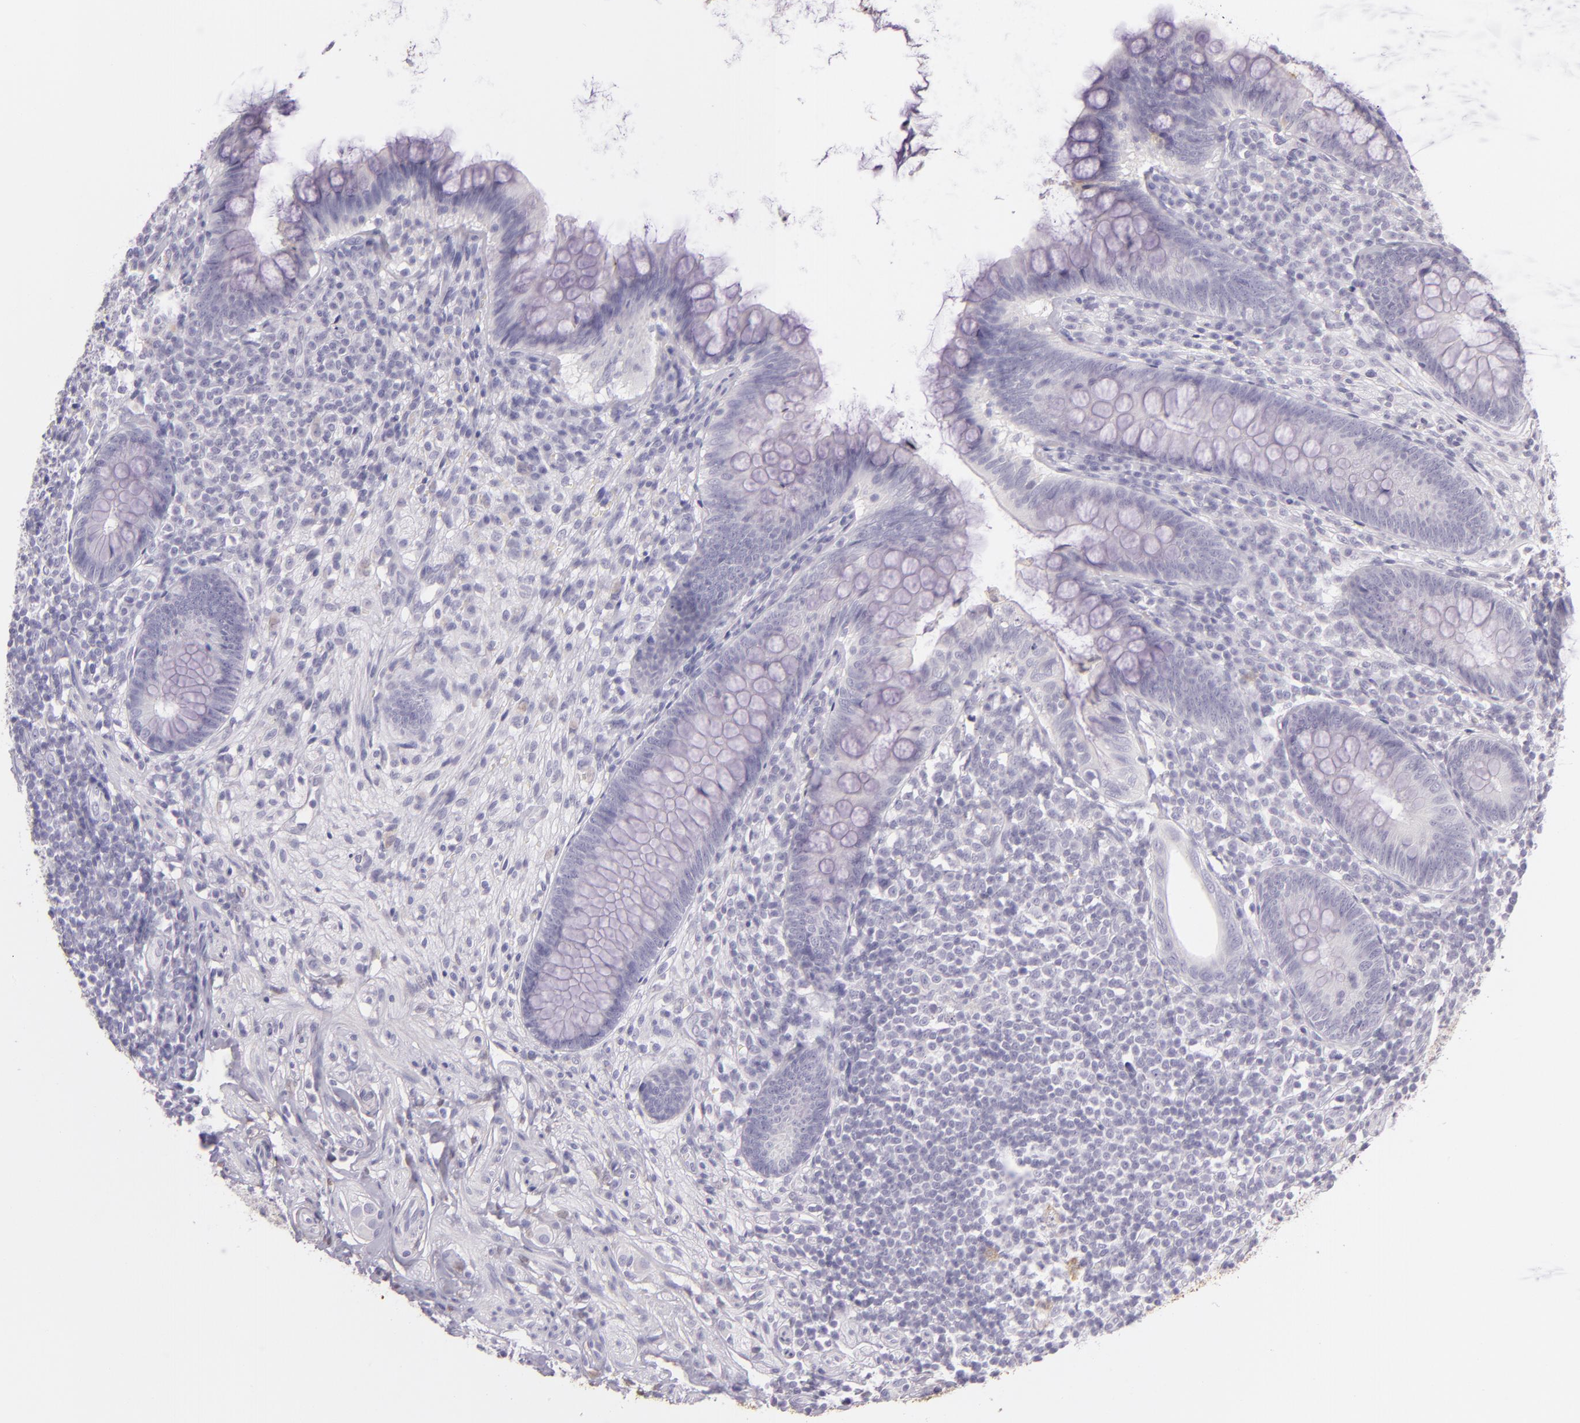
{"staining": {"intensity": "negative", "quantity": "none", "location": "none"}, "tissue": "appendix", "cell_type": "Glandular cells", "image_type": "normal", "snomed": [{"axis": "morphology", "description": "Normal tissue, NOS"}, {"axis": "topography", "description": "Appendix"}], "caption": "High power microscopy histopathology image of an IHC micrograph of benign appendix, revealing no significant expression in glandular cells.", "gene": "CBS", "patient": {"sex": "female", "age": 66}}